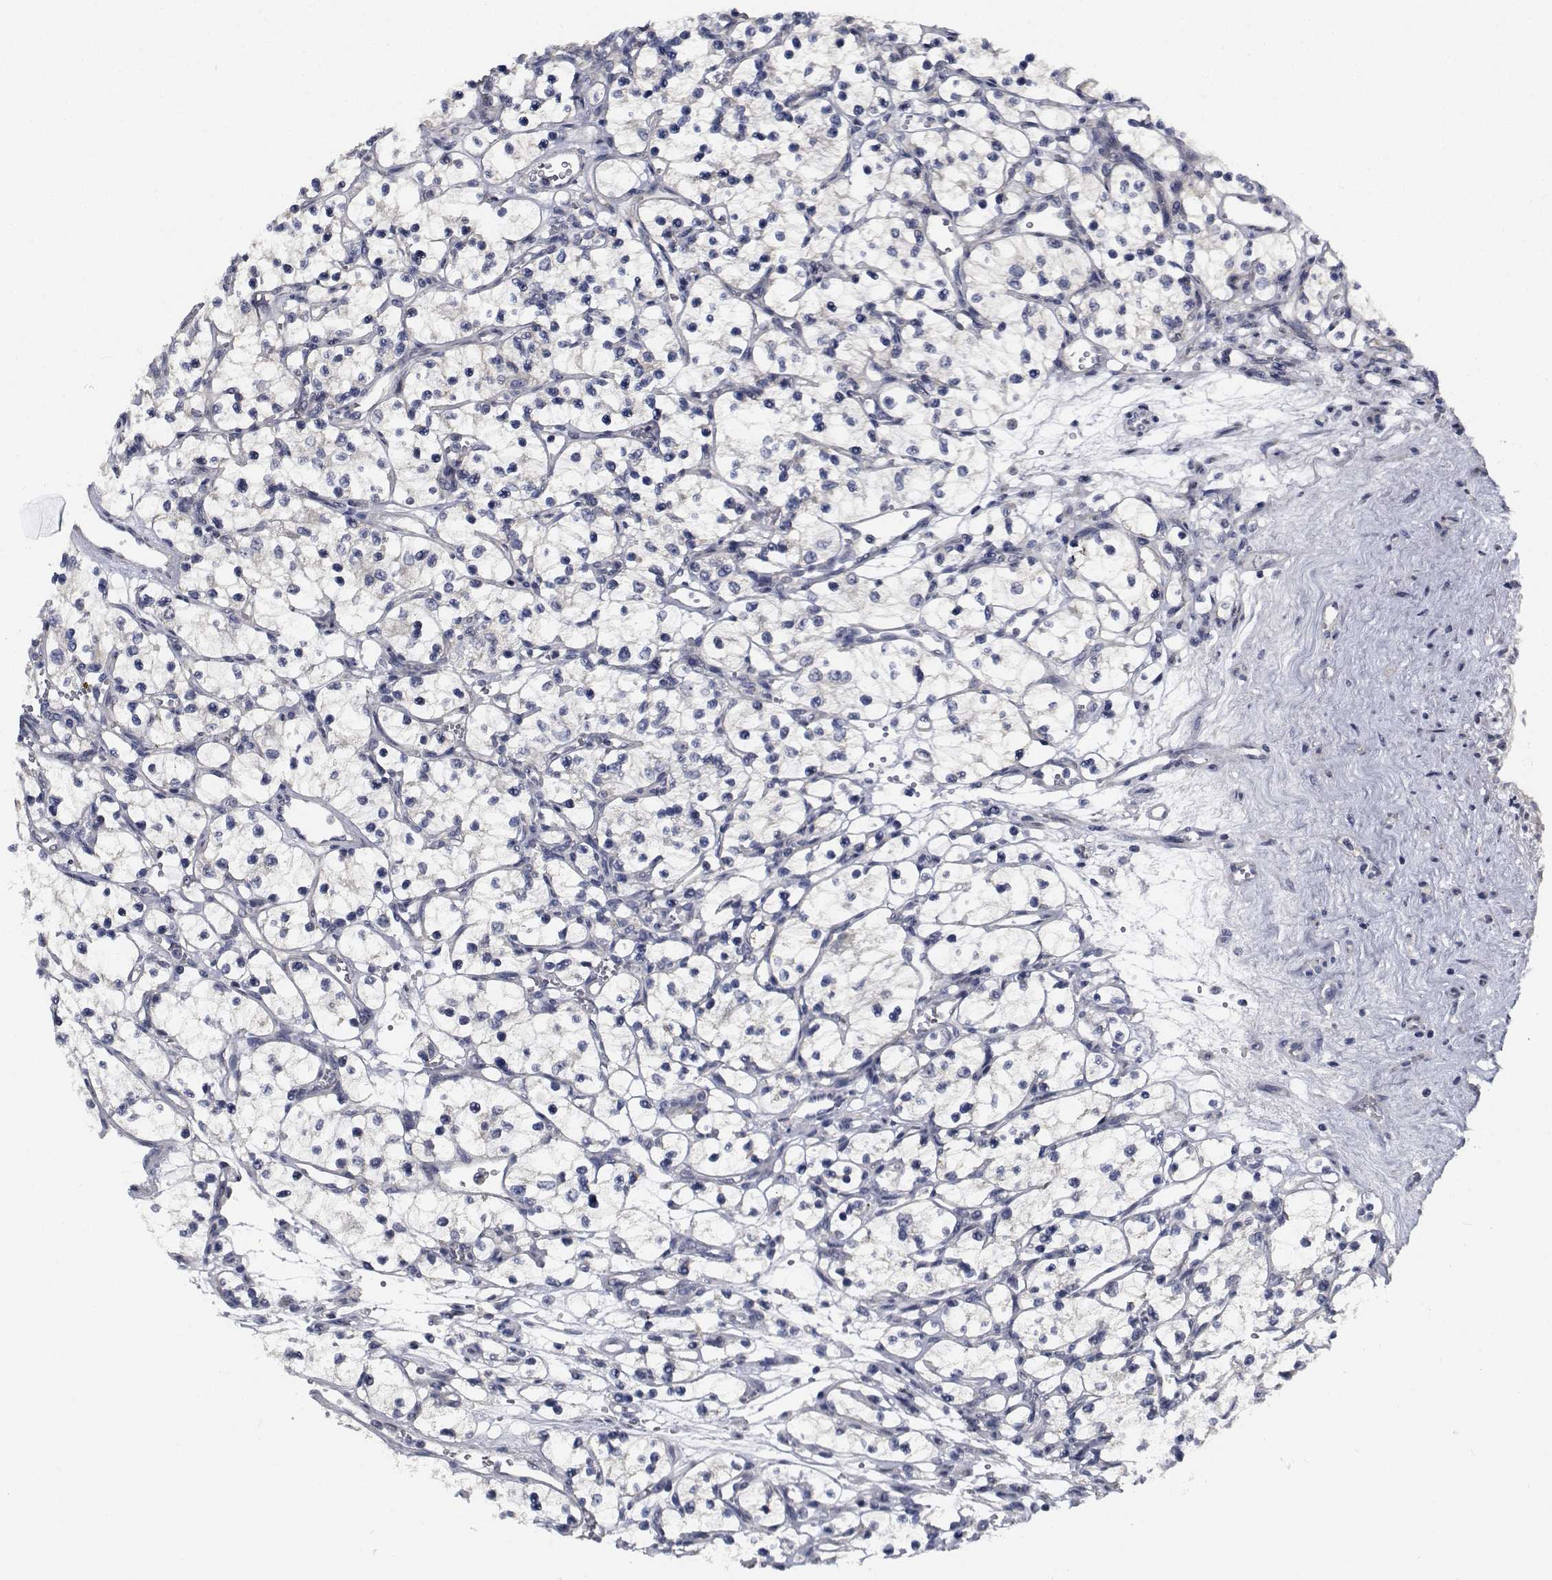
{"staining": {"intensity": "negative", "quantity": "none", "location": "none"}, "tissue": "renal cancer", "cell_type": "Tumor cells", "image_type": "cancer", "snomed": [{"axis": "morphology", "description": "Adenocarcinoma, NOS"}, {"axis": "topography", "description": "Kidney"}], "caption": "Immunohistochemistry (IHC) of renal adenocarcinoma shows no expression in tumor cells. The staining is performed using DAB brown chromogen with nuclei counter-stained in using hematoxylin.", "gene": "NVL", "patient": {"sex": "female", "age": 69}}